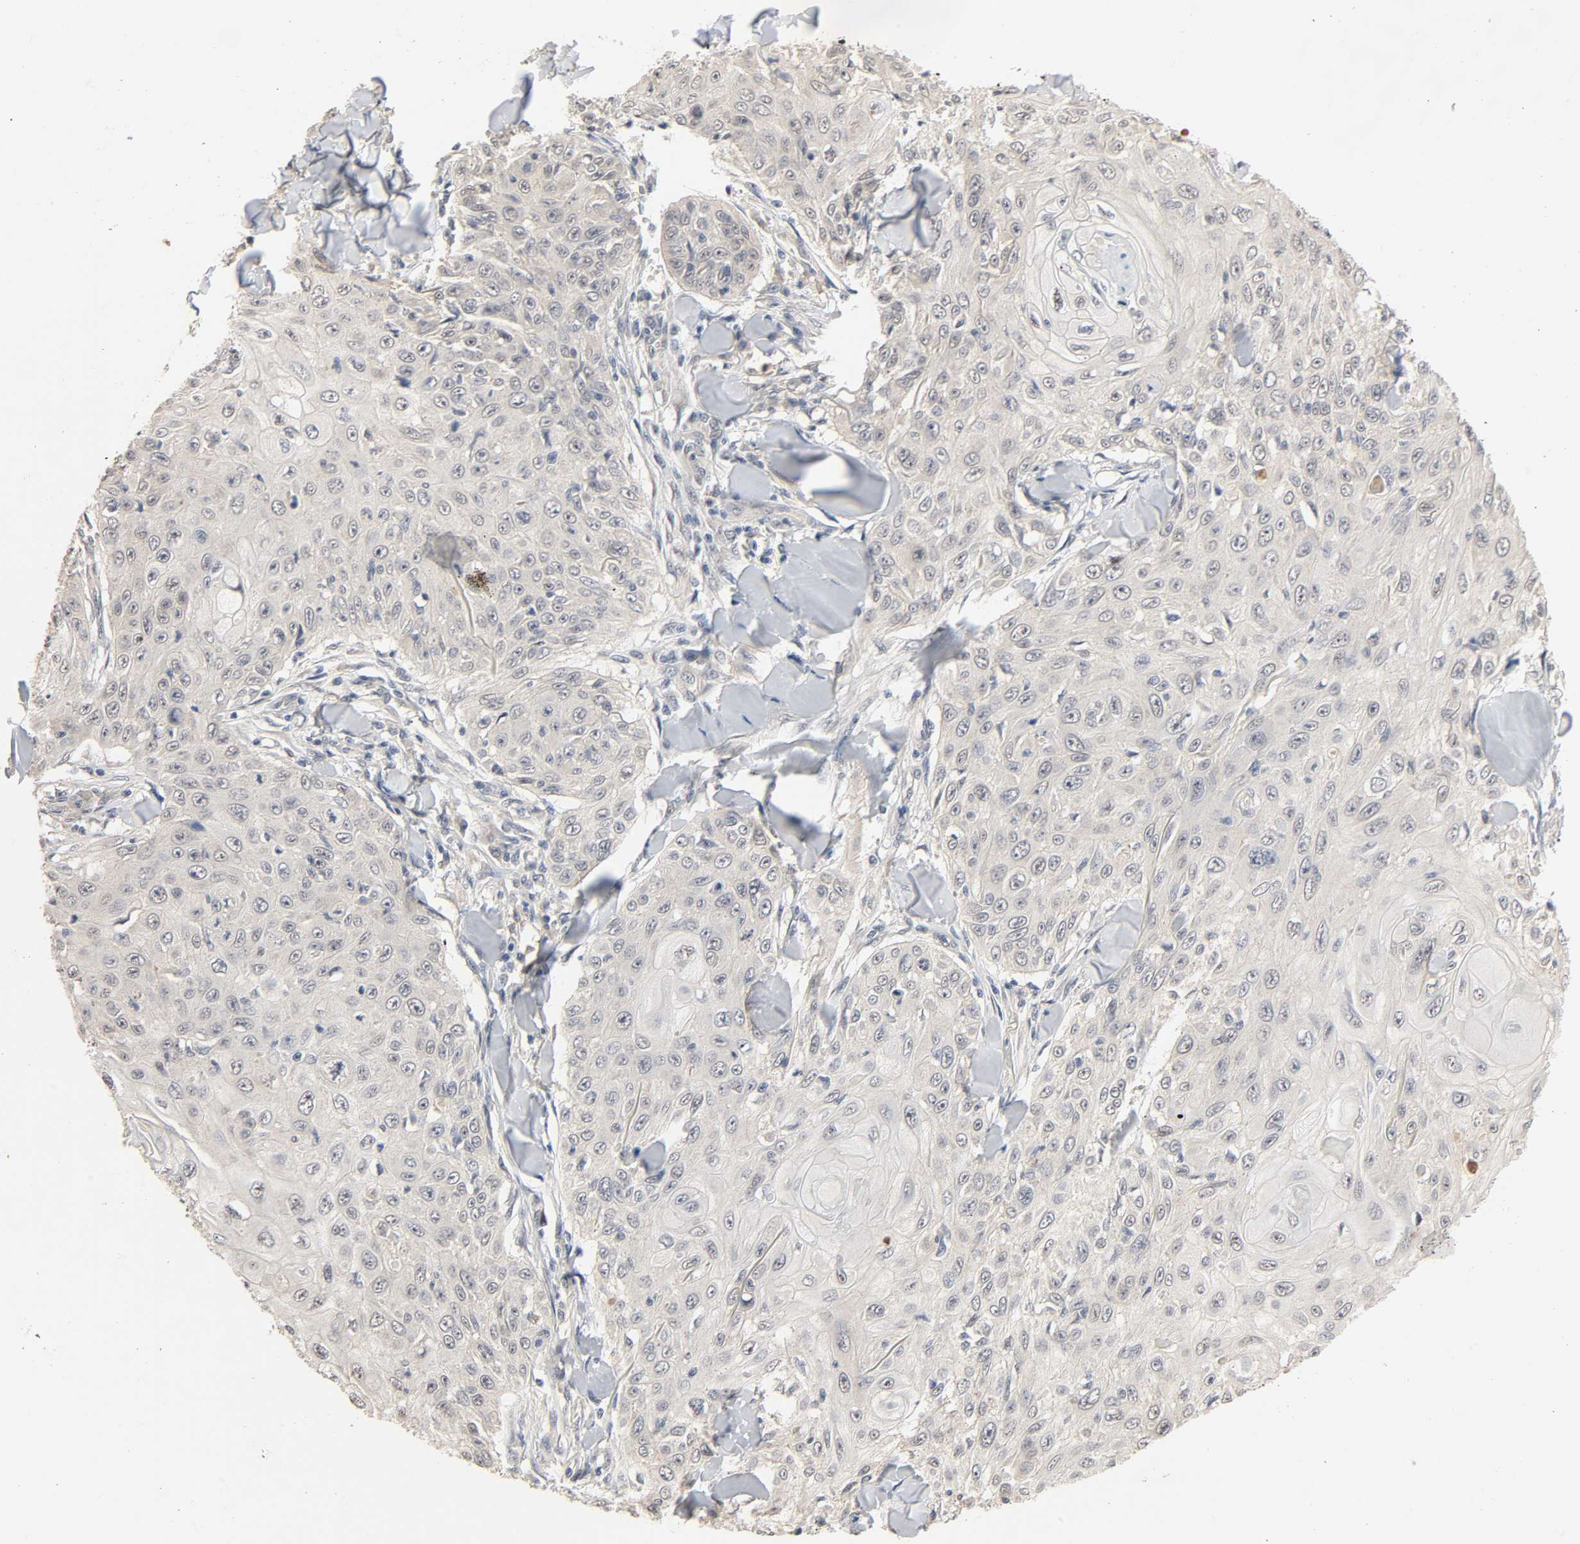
{"staining": {"intensity": "negative", "quantity": "none", "location": "none"}, "tissue": "skin cancer", "cell_type": "Tumor cells", "image_type": "cancer", "snomed": [{"axis": "morphology", "description": "Squamous cell carcinoma, NOS"}, {"axis": "topography", "description": "Skin"}], "caption": "The immunohistochemistry photomicrograph has no significant expression in tumor cells of skin cancer tissue.", "gene": "MAGEA8", "patient": {"sex": "male", "age": 86}}